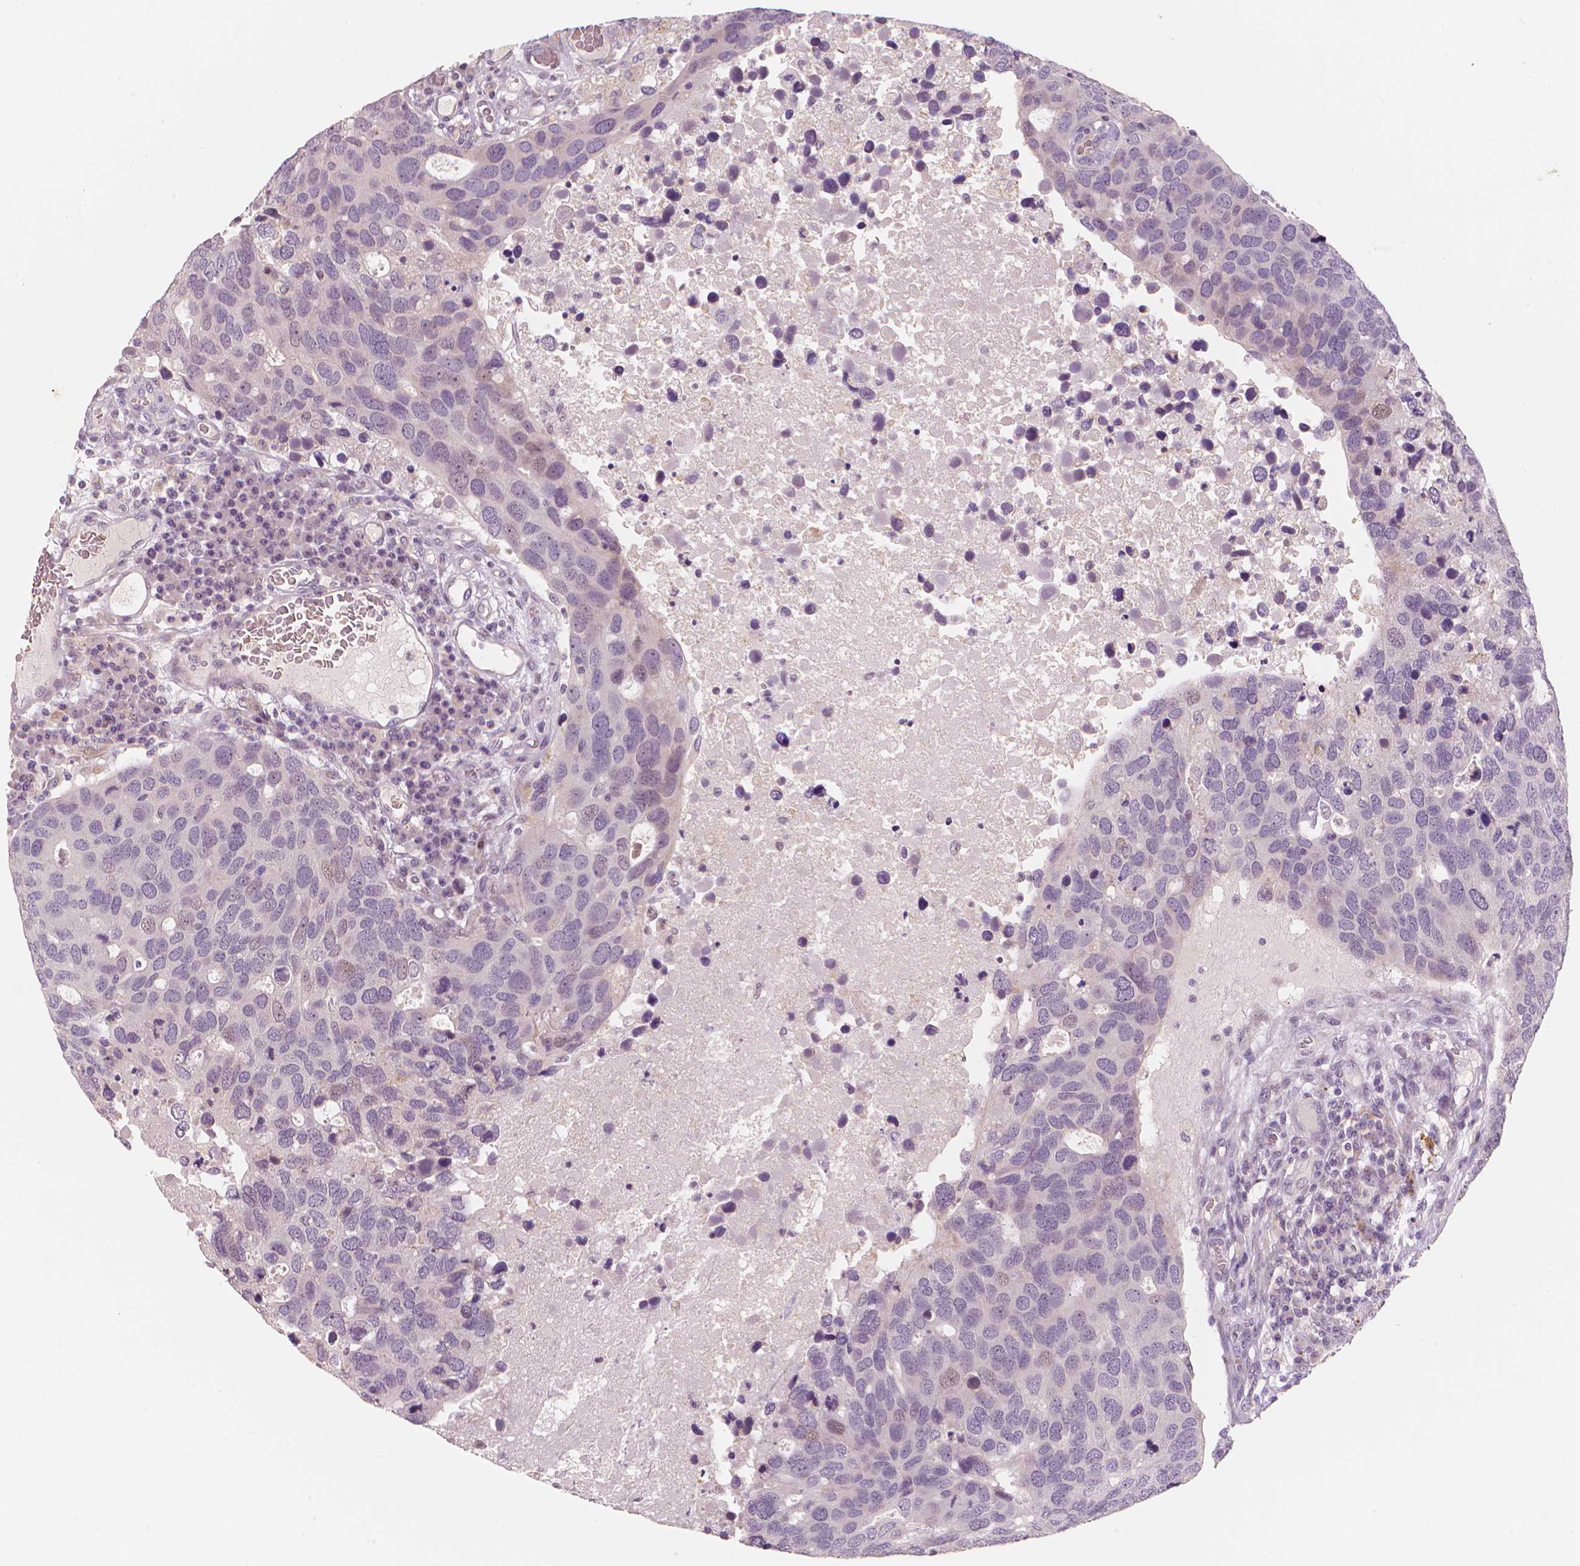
{"staining": {"intensity": "negative", "quantity": "none", "location": "none"}, "tissue": "breast cancer", "cell_type": "Tumor cells", "image_type": "cancer", "snomed": [{"axis": "morphology", "description": "Duct carcinoma"}, {"axis": "topography", "description": "Breast"}], "caption": "Immunohistochemistry (IHC) photomicrograph of neoplastic tissue: human infiltrating ductal carcinoma (breast) stained with DAB (3,3'-diaminobenzidine) displays no significant protein positivity in tumor cells. (IHC, brightfield microscopy, high magnification).", "gene": "RNASE7", "patient": {"sex": "female", "age": 83}}